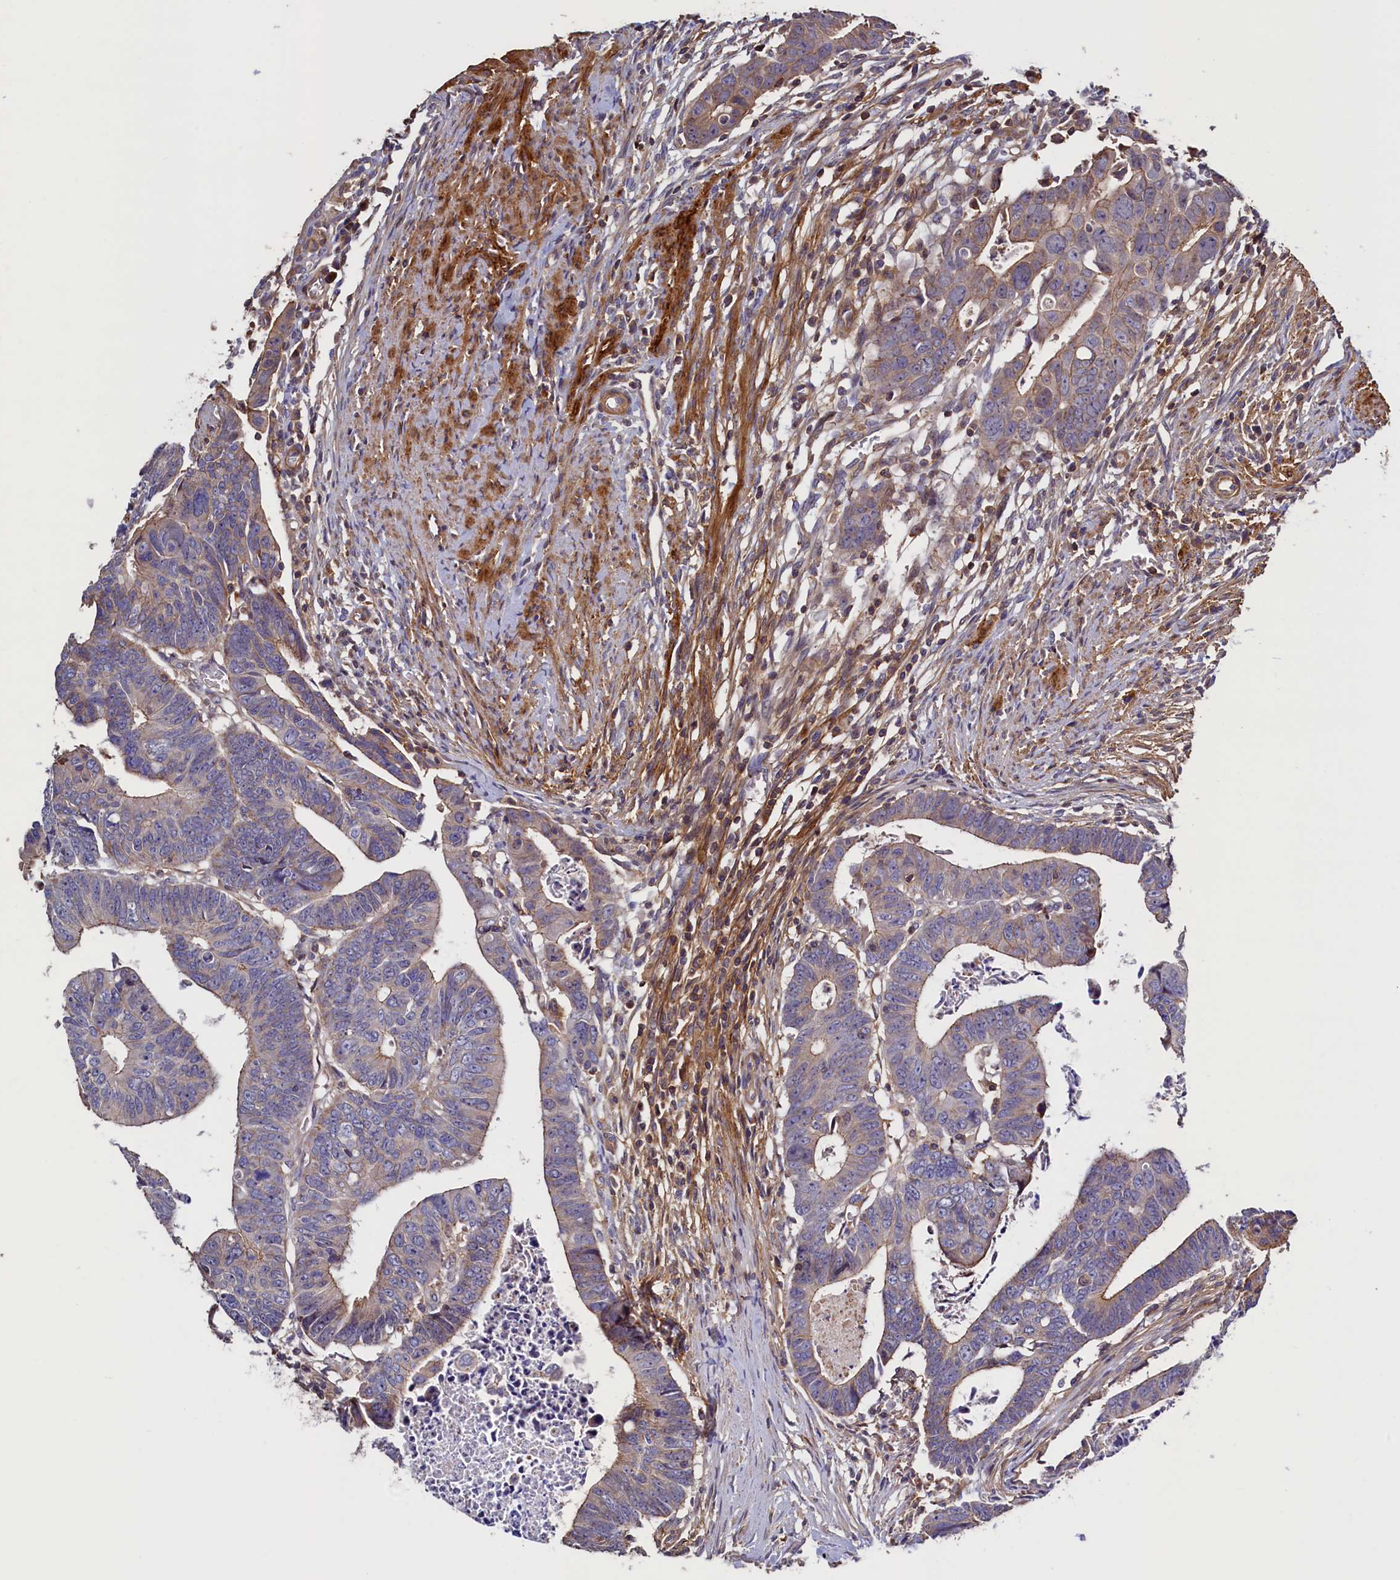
{"staining": {"intensity": "weak", "quantity": "25%-75%", "location": "cytoplasmic/membranous"}, "tissue": "colorectal cancer", "cell_type": "Tumor cells", "image_type": "cancer", "snomed": [{"axis": "morphology", "description": "Adenocarcinoma, NOS"}, {"axis": "topography", "description": "Rectum"}], "caption": "Colorectal cancer stained for a protein (brown) demonstrates weak cytoplasmic/membranous positive staining in about 25%-75% of tumor cells.", "gene": "DUOXA1", "patient": {"sex": "female", "age": 65}}